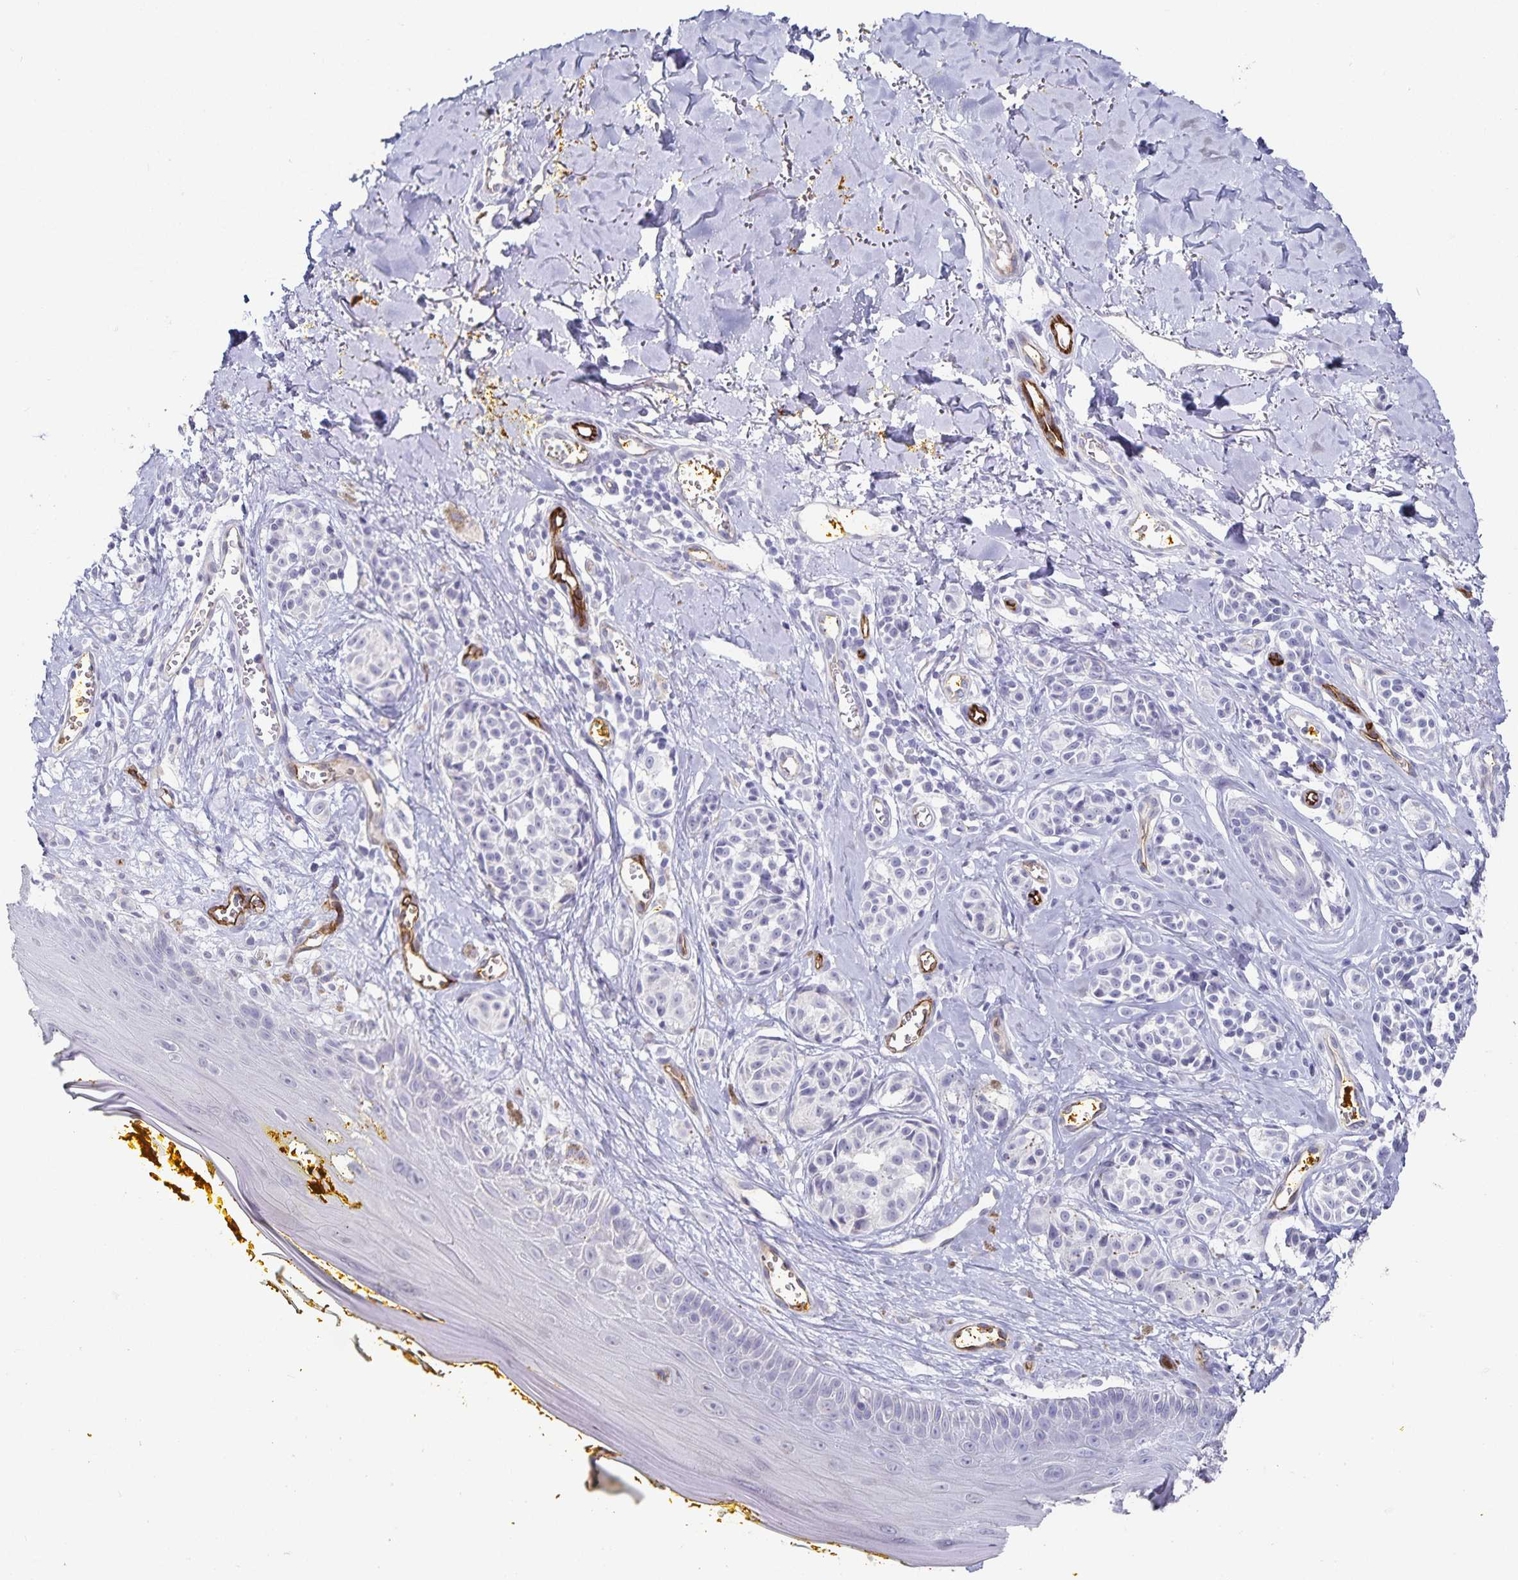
{"staining": {"intensity": "negative", "quantity": "none", "location": "none"}, "tissue": "melanoma", "cell_type": "Tumor cells", "image_type": "cancer", "snomed": [{"axis": "morphology", "description": "Malignant melanoma, NOS"}, {"axis": "topography", "description": "Skin"}], "caption": "Immunohistochemistry (IHC) image of melanoma stained for a protein (brown), which reveals no staining in tumor cells.", "gene": "PODXL", "patient": {"sex": "male", "age": 74}}